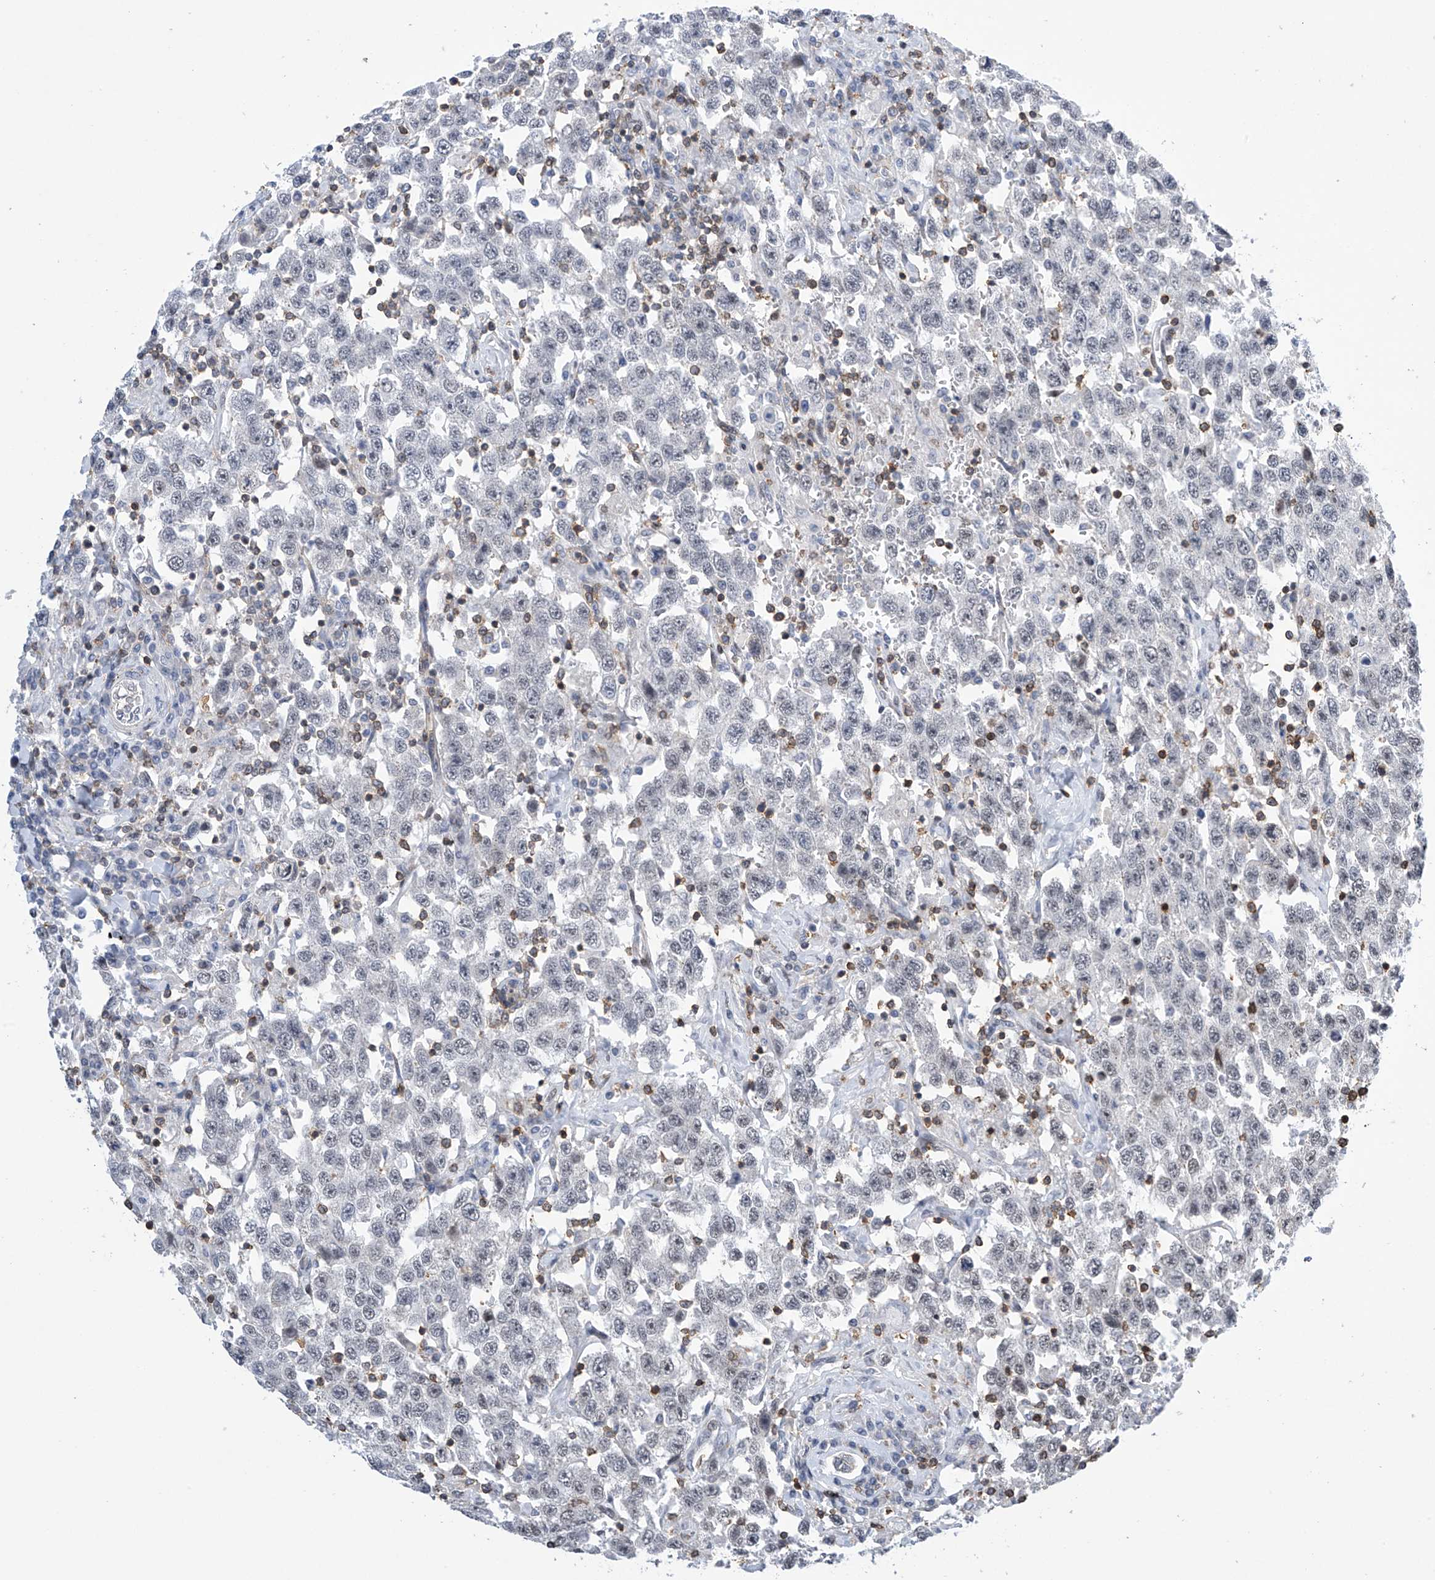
{"staining": {"intensity": "negative", "quantity": "none", "location": "none"}, "tissue": "testis cancer", "cell_type": "Tumor cells", "image_type": "cancer", "snomed": [{"axis": "morphology", "description": "Seminoma, NOS"}, {"axis": "topography", "description": "Testis"}], "caption": "Human seminoma (testis) stained for a protein using immunohistochemistry (IHC) demonstrates no expression in tumor cells.", "gene": "MSL3", "patient": {"sex": "male", "age": 41}}